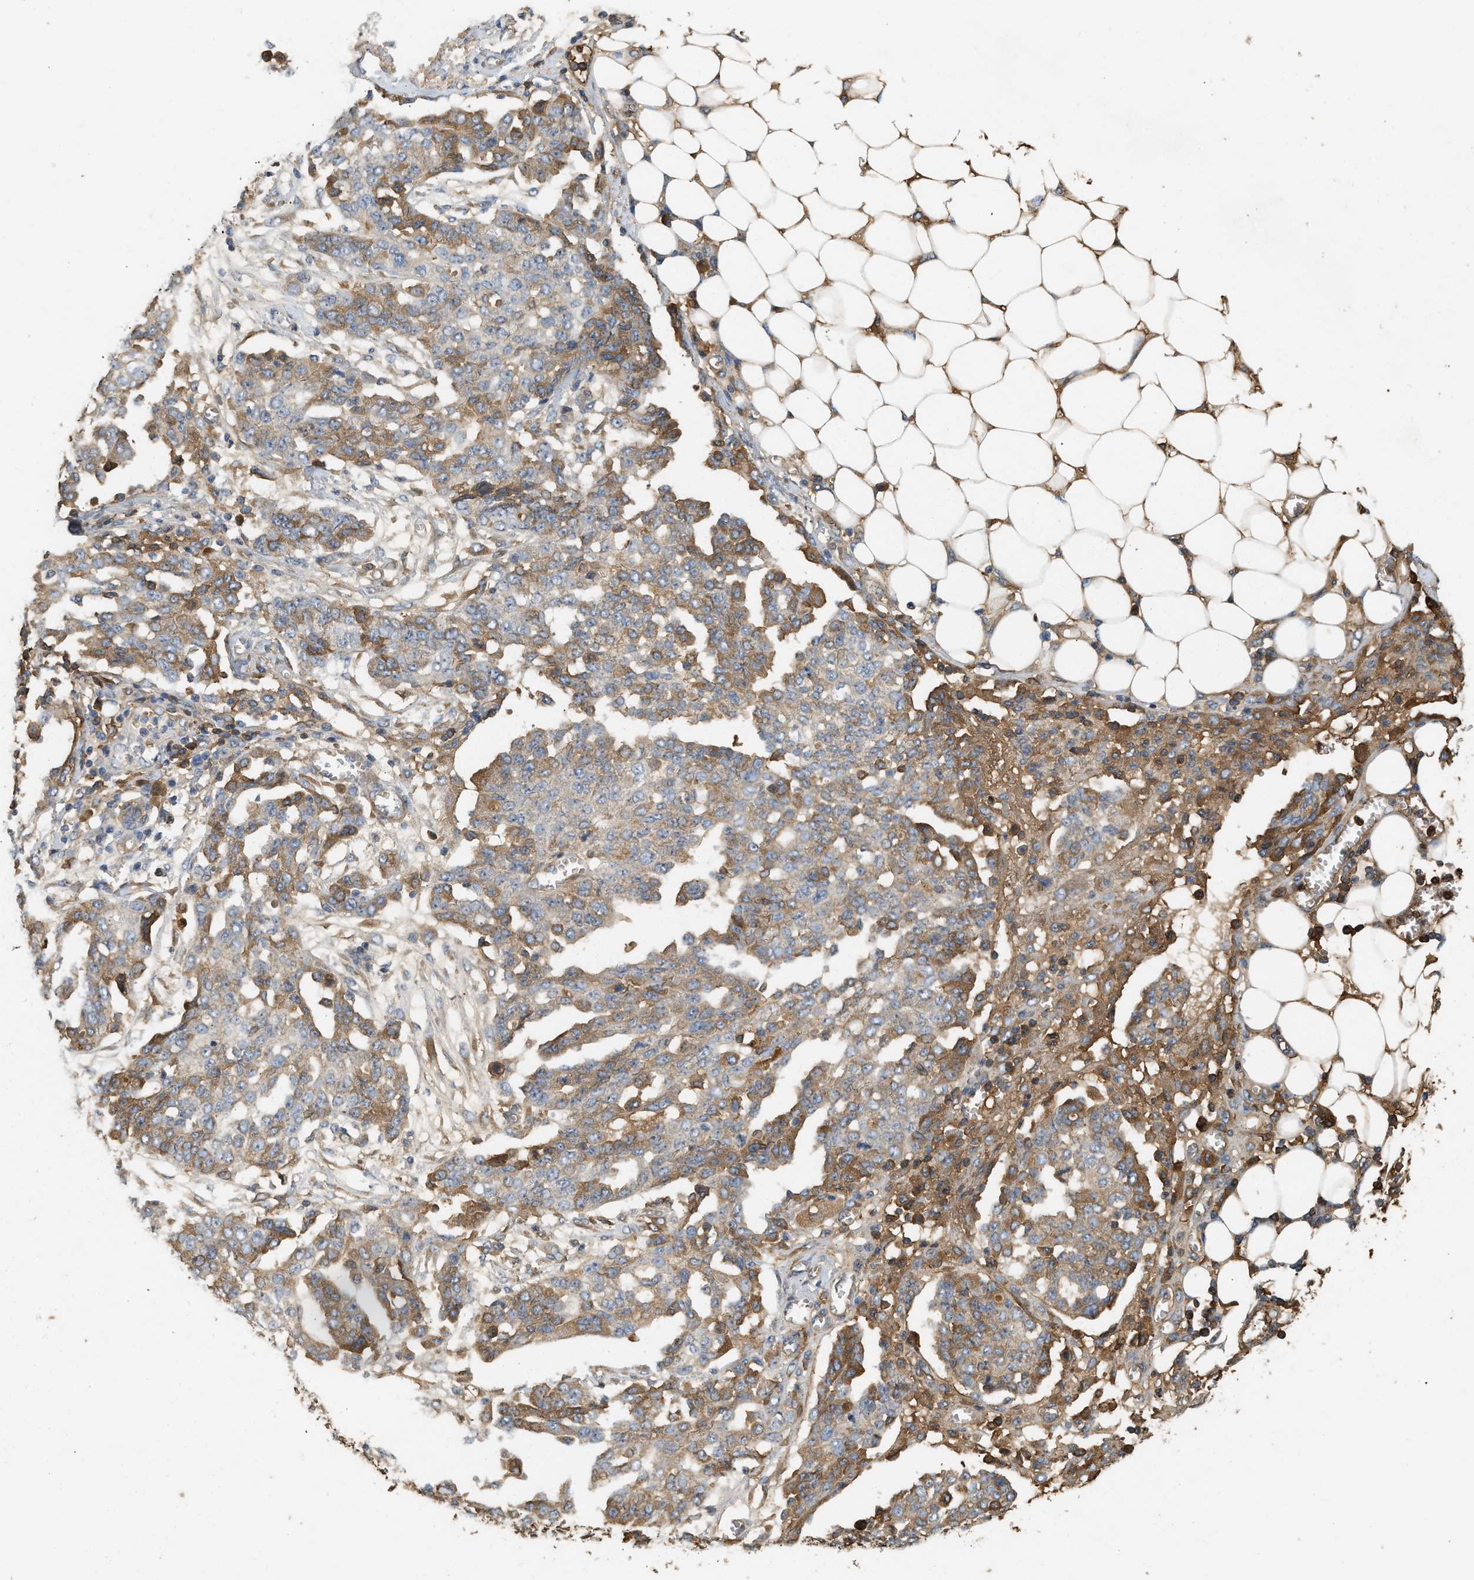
{"staining": {"intensity": "moderate", "quantity": "25%-75%", "location": "cytoplasmic/membranous"}, "tissue": "ovarian cancer", "cell_type": "Tumor cells", "image_type": "cancer", "snomed": [{"axis": "morphology", "description": "Cystadenocarcinoma, serous, NOS"}, {"axis": "topography", "description": "Soft tissue"}, {"axis": "topography", "description": "Ovary"}], "caption": "Protein staining of ovarian cancer tissue displays moderate cytoplasmic/membranous expression in about 25%-75% of tumor cells.", "gene": "F8", "patient": {"sex": "female", "age": 57}}